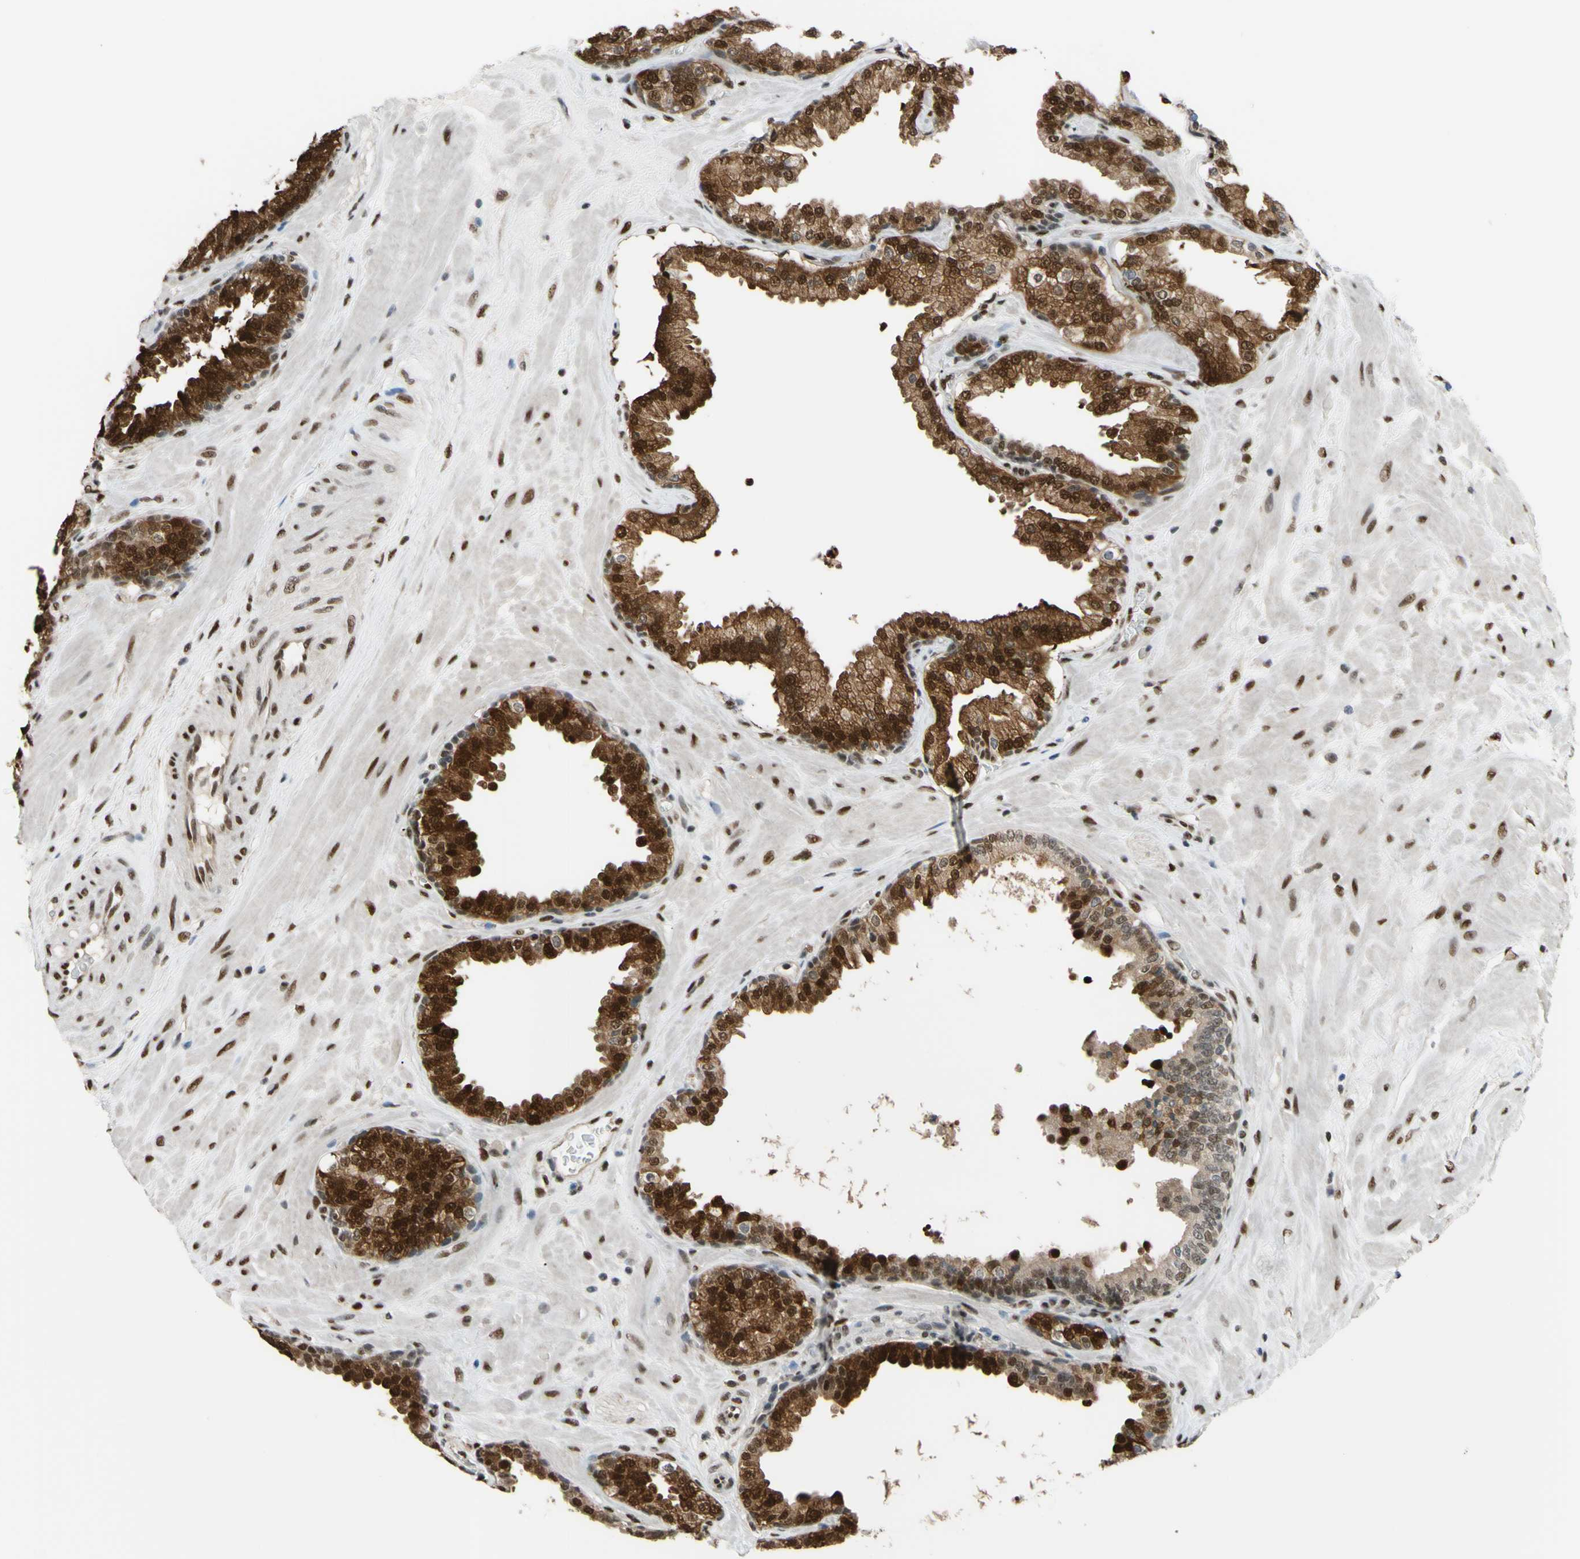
{"staining": {"intensity": "strong", "quantity": "25%-75%", "location": "cytoplasmic/membranous,nuclear"}, "tissue": "prostate", "cell_type": "Glandular cells", "image_type": "normal", "snomed": [{"axis": "morphology", "description": "Normal tissue, NOS"}, {"axis": "topography", "description": "Prostate"}], "caption": "Immunohistochemistry (IHC) (DAB (3,3'-diaminobenzidine)) staining of normal human prostate displays strong cytoplasmic/membranous,nuclear protein staining in approximately 25%-75% of glandular cells. (IHC, brightfield microscopy, high magnification).", "gene": "FKBP5", "patient": {"sex": "male", "age": 51}}